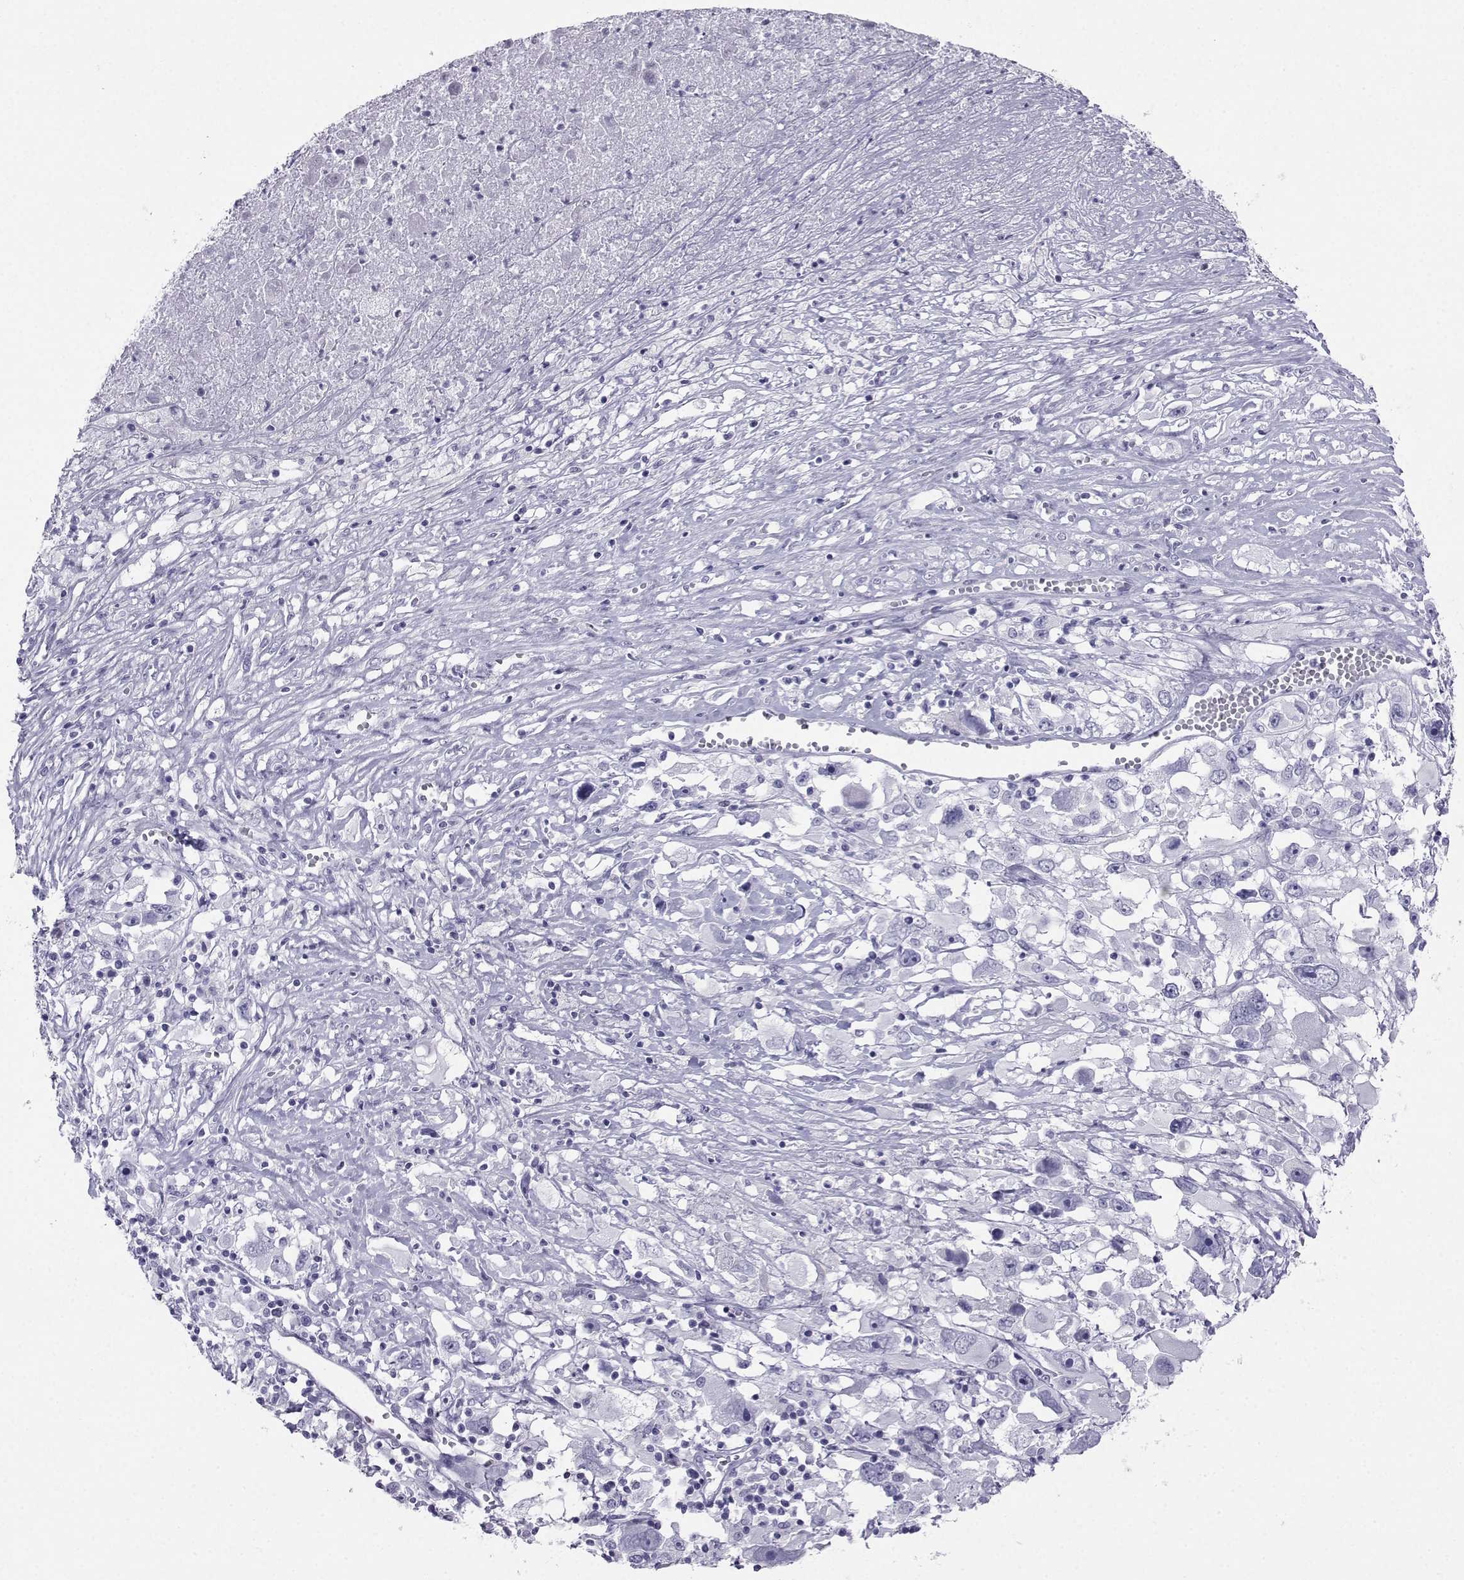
{"staining": {"intensity": "negative", "quantity": "none", "location": "none"}, "tissue": "melanoma", "cell_type": "Tumor cells", "image_type": "cancer", "snomed": [{"axis": "morphology", "description": "Malignant melanoma, Metastatic site"}, {"axis": "topography", "description": "Soft tissue"}], "caption": "This is an IHC image of human melanoma. There is no staining in tumor cells.", "gene": "SST", "patient": {"sex": "male", "age": 50}}